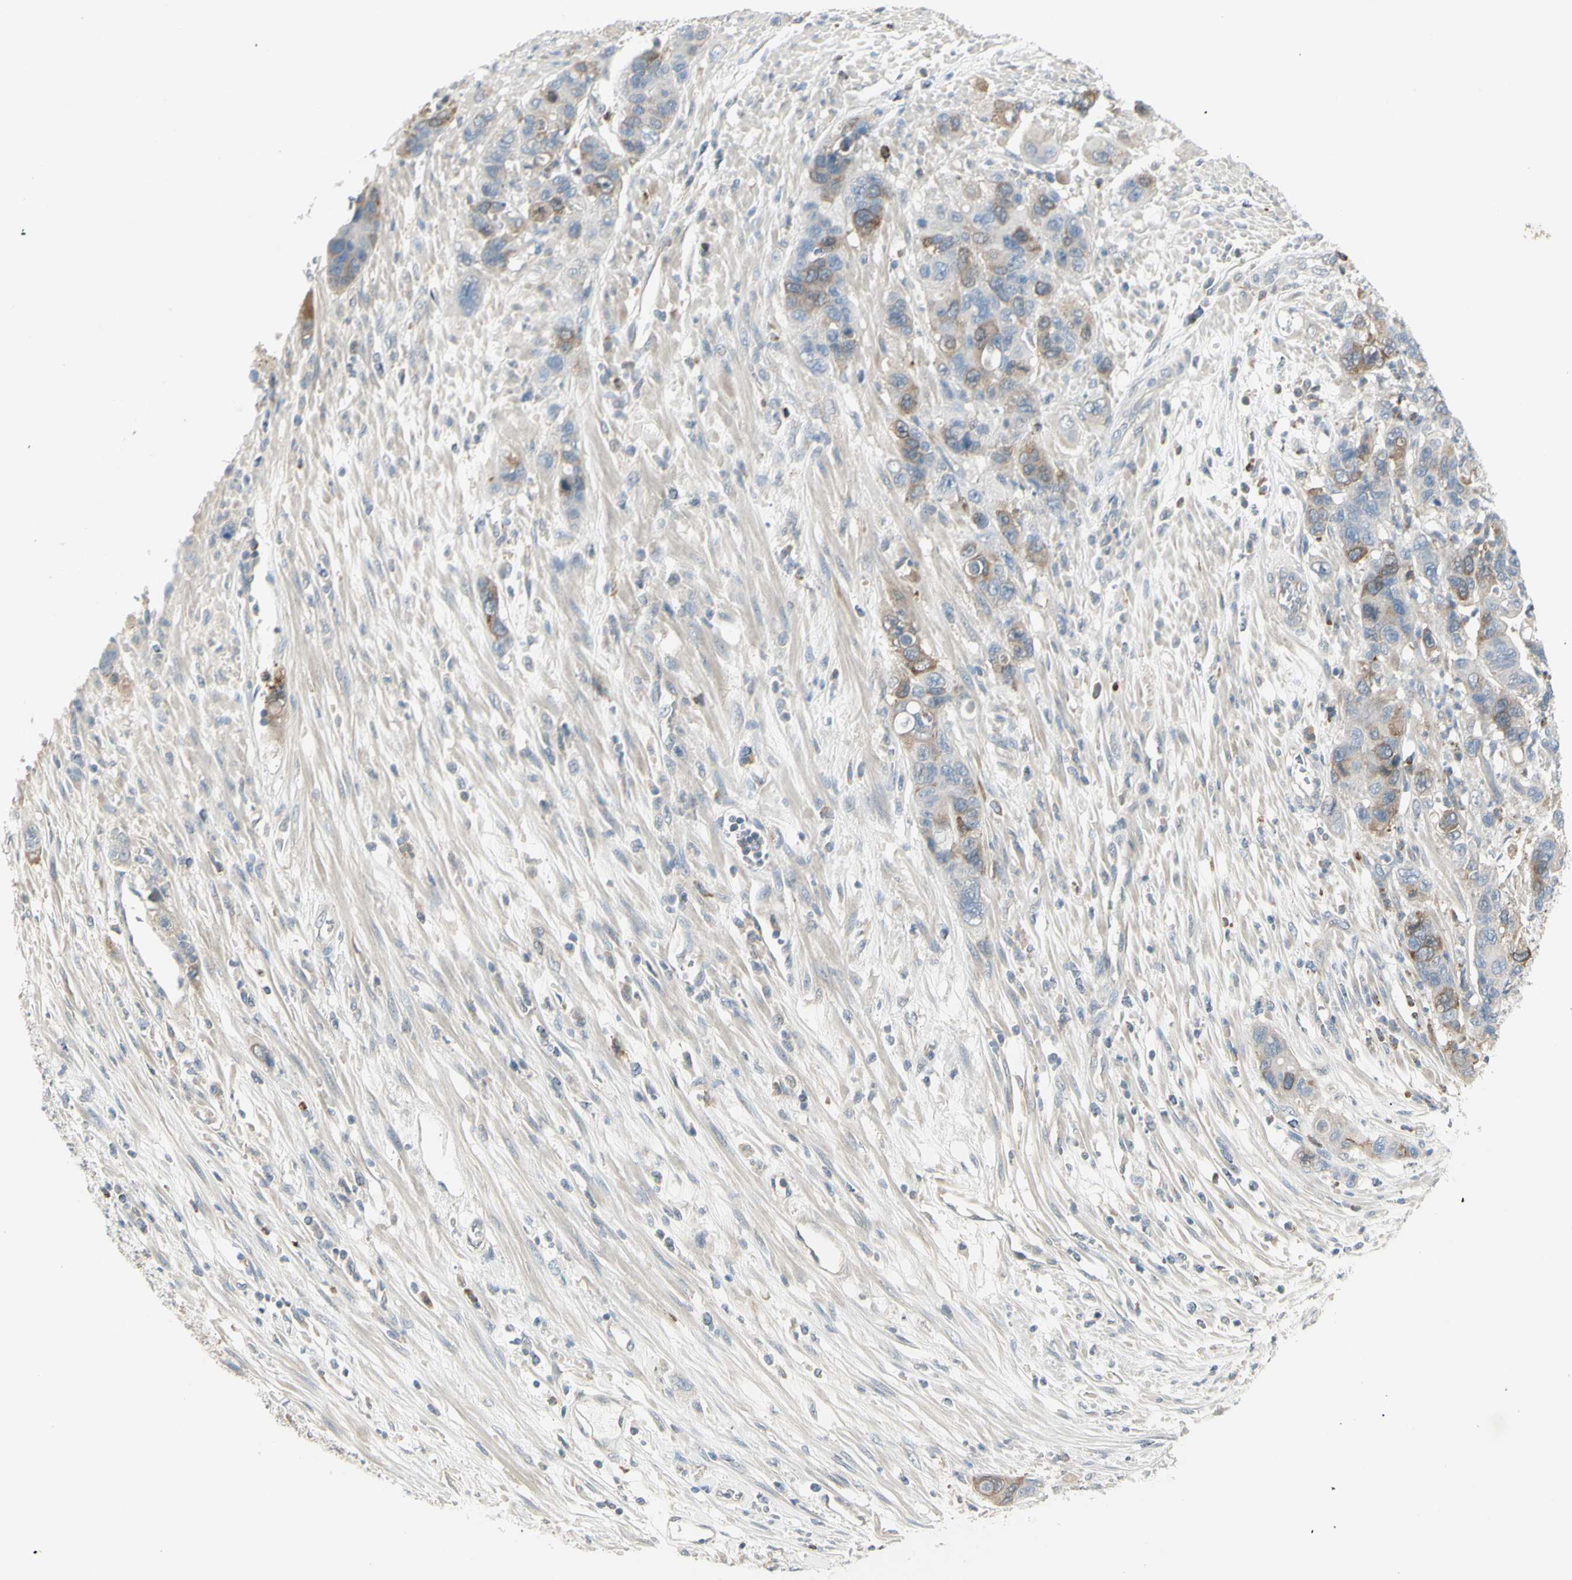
{"staining": {"intensity": "moderate", "quantity": "25%-75%", "location": "cytoplasmic/membranous"}, "tissue": "pancreatic cancer", "cell_type": "Tumor cells", "image_type": "cancer", "snomed": [{"axis": "morphology", "description": "Adenocarcinoma, NOS"}, {"axis": "topography", "description": "Pancreas"}], "caption": "Pancreatic adenocarcinoma was stained to show a protein in brown. There is medium levels of moderate cytoplasmic/membranous expression in about 25%-75% of tumor cells.", "gene": "CCNB2", "patient": {"sex": "female", "age": 71}}